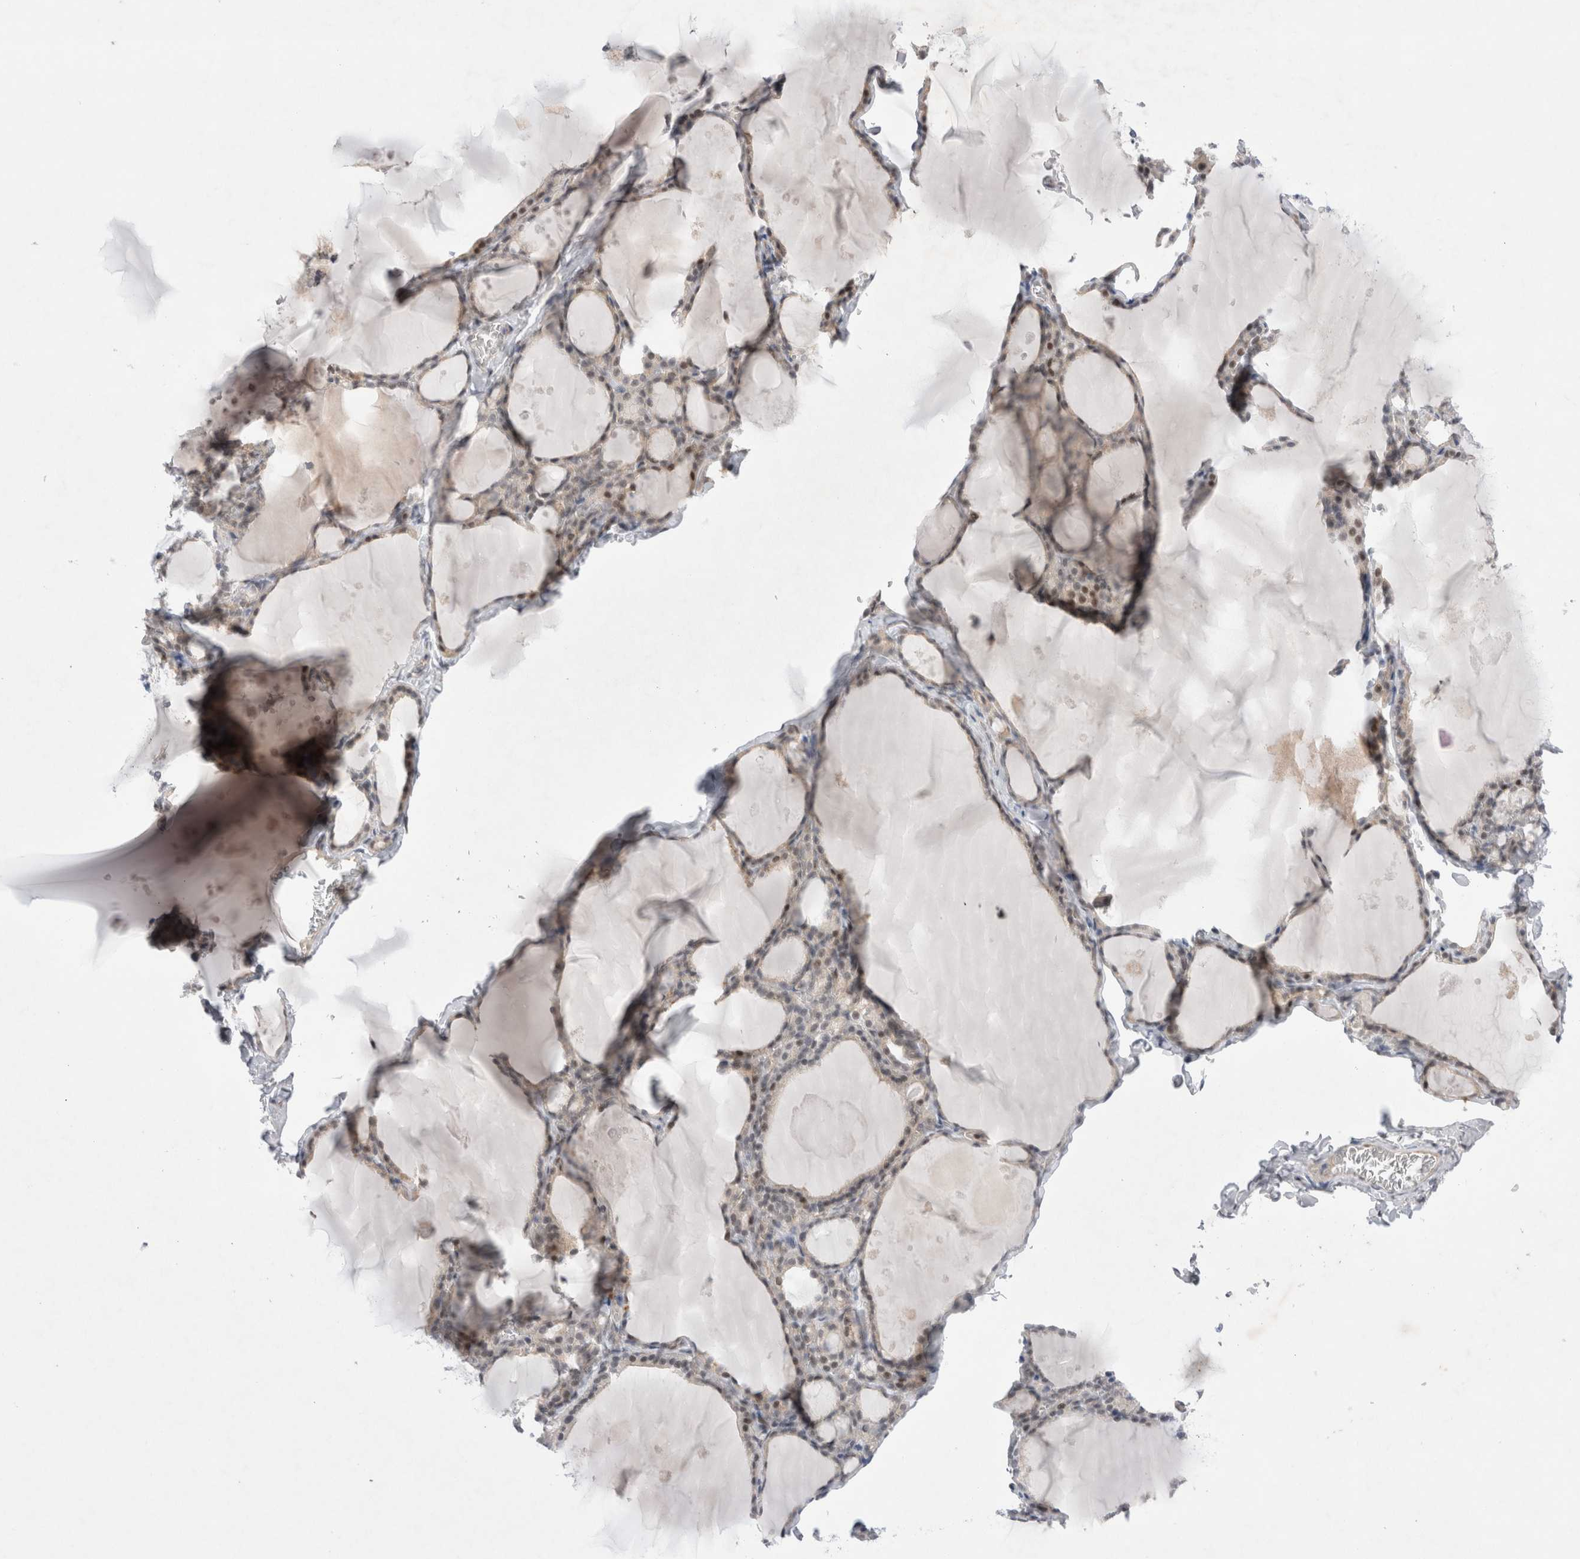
{"staining": {"intensity": "moderate", "quantity": "<25%", "location": "nuclear"}, "tissue": "thyroid gland", "cell_type": "Glandular cells", "image_type": "normal", "snomed": [{"axis": "morphology", "description": "Normal tissue, NOS"}, {"axis": "topography", "description": "Thyroid gland"}], "caption": "Protein expression by IHC reveals moderate nuclear expression in approximately <25% of glandular cells in normal thyroid gland. (Brightfield microscopy of DAB IHC at high magnification).", "gene": "WIPF2", "patient": {"sex": "male", "age": 56}}